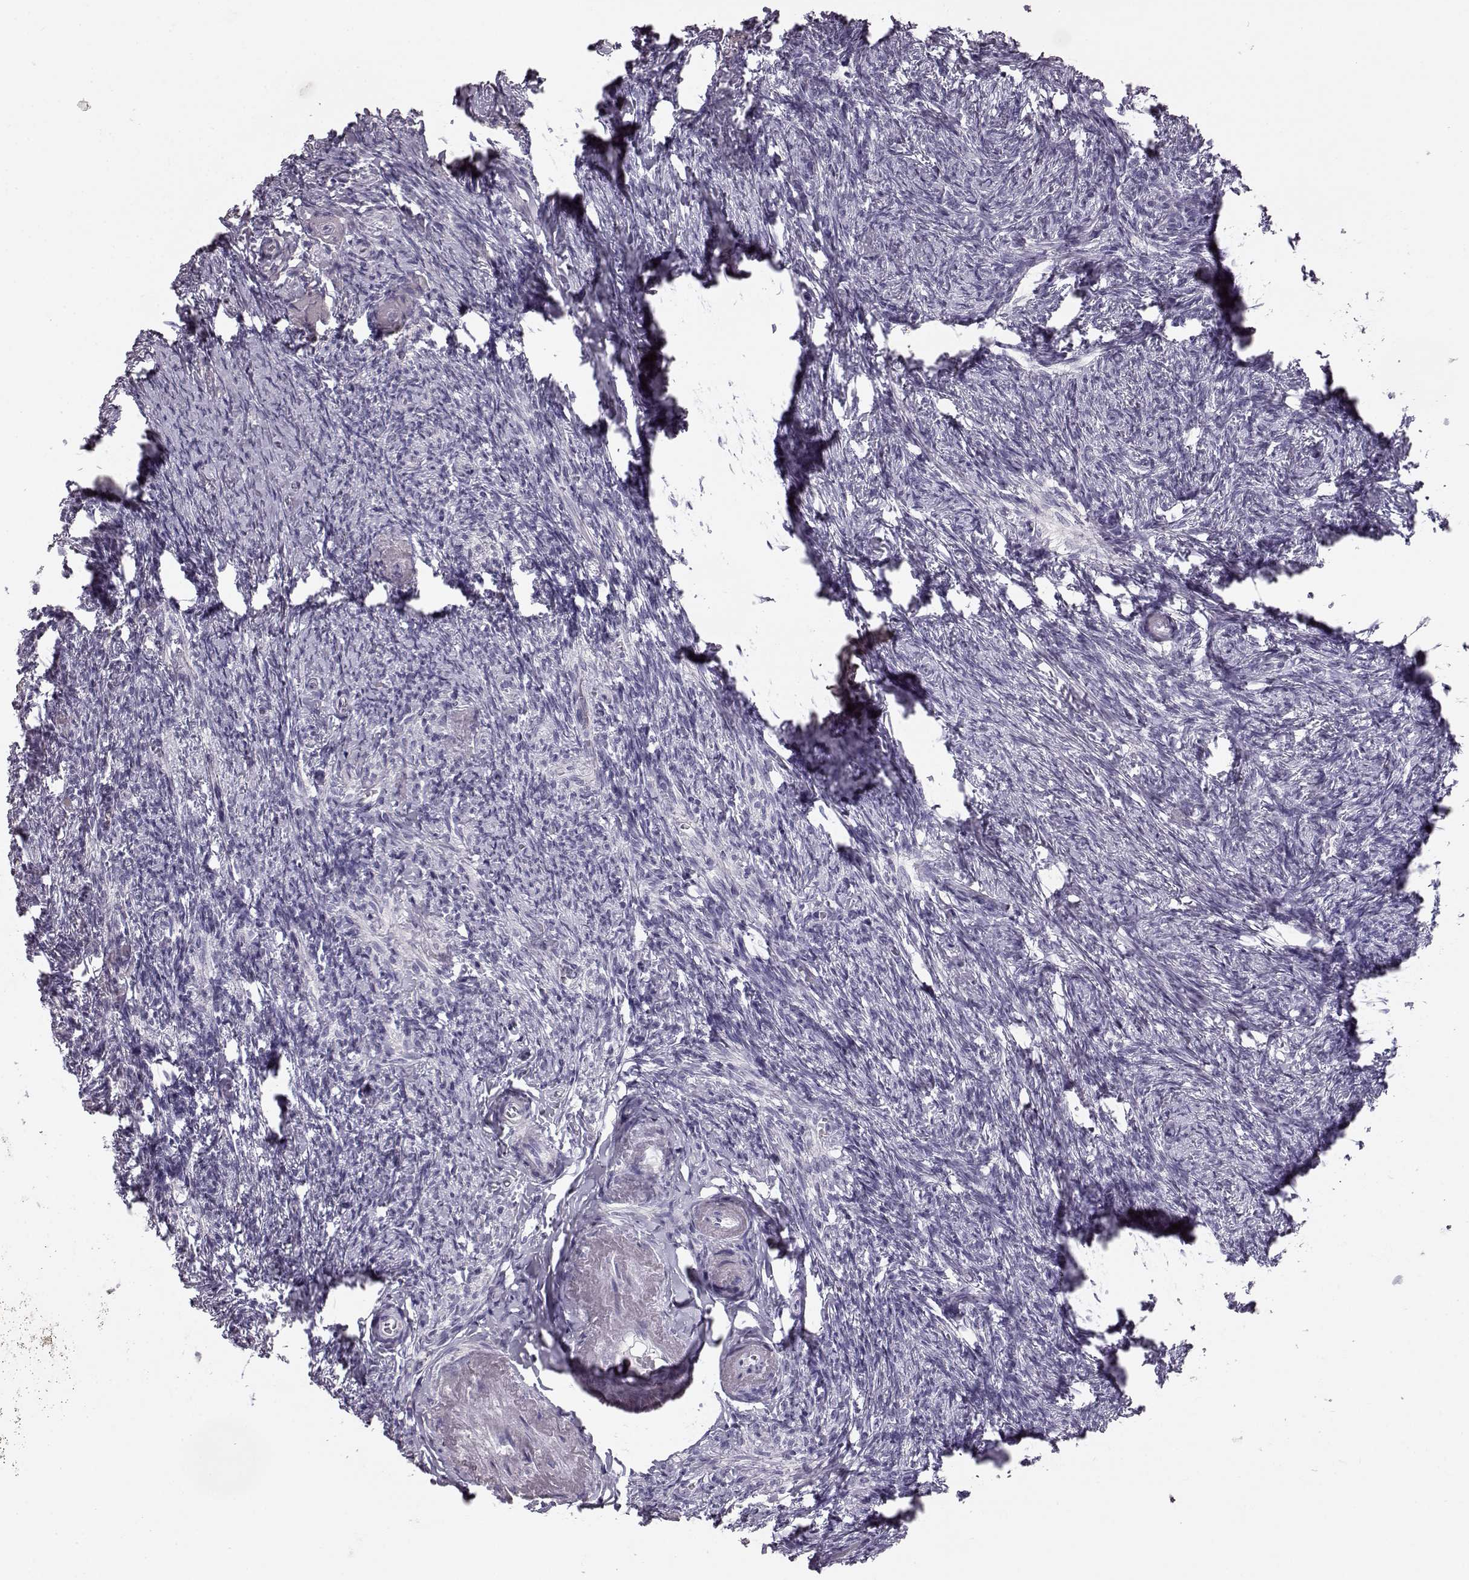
{"staining": {"intensity": "negative", "quantity": "none", "location": "none"}, "tissue": "ovary", "cell_type": "Follicle cells", "image_type": "normal", "snomed": [{"axis": "morphology", "description": "Normal tissue, NOS"}, {"axis": "topography", "description": "Ovary"}], "caption": "Immunohistochemistry (IHC) of unremarkable human ovary exhibits no positivity in follicle cells.", "gene": "BFSP2", "patient": {"sex": "female", "age": 72}}